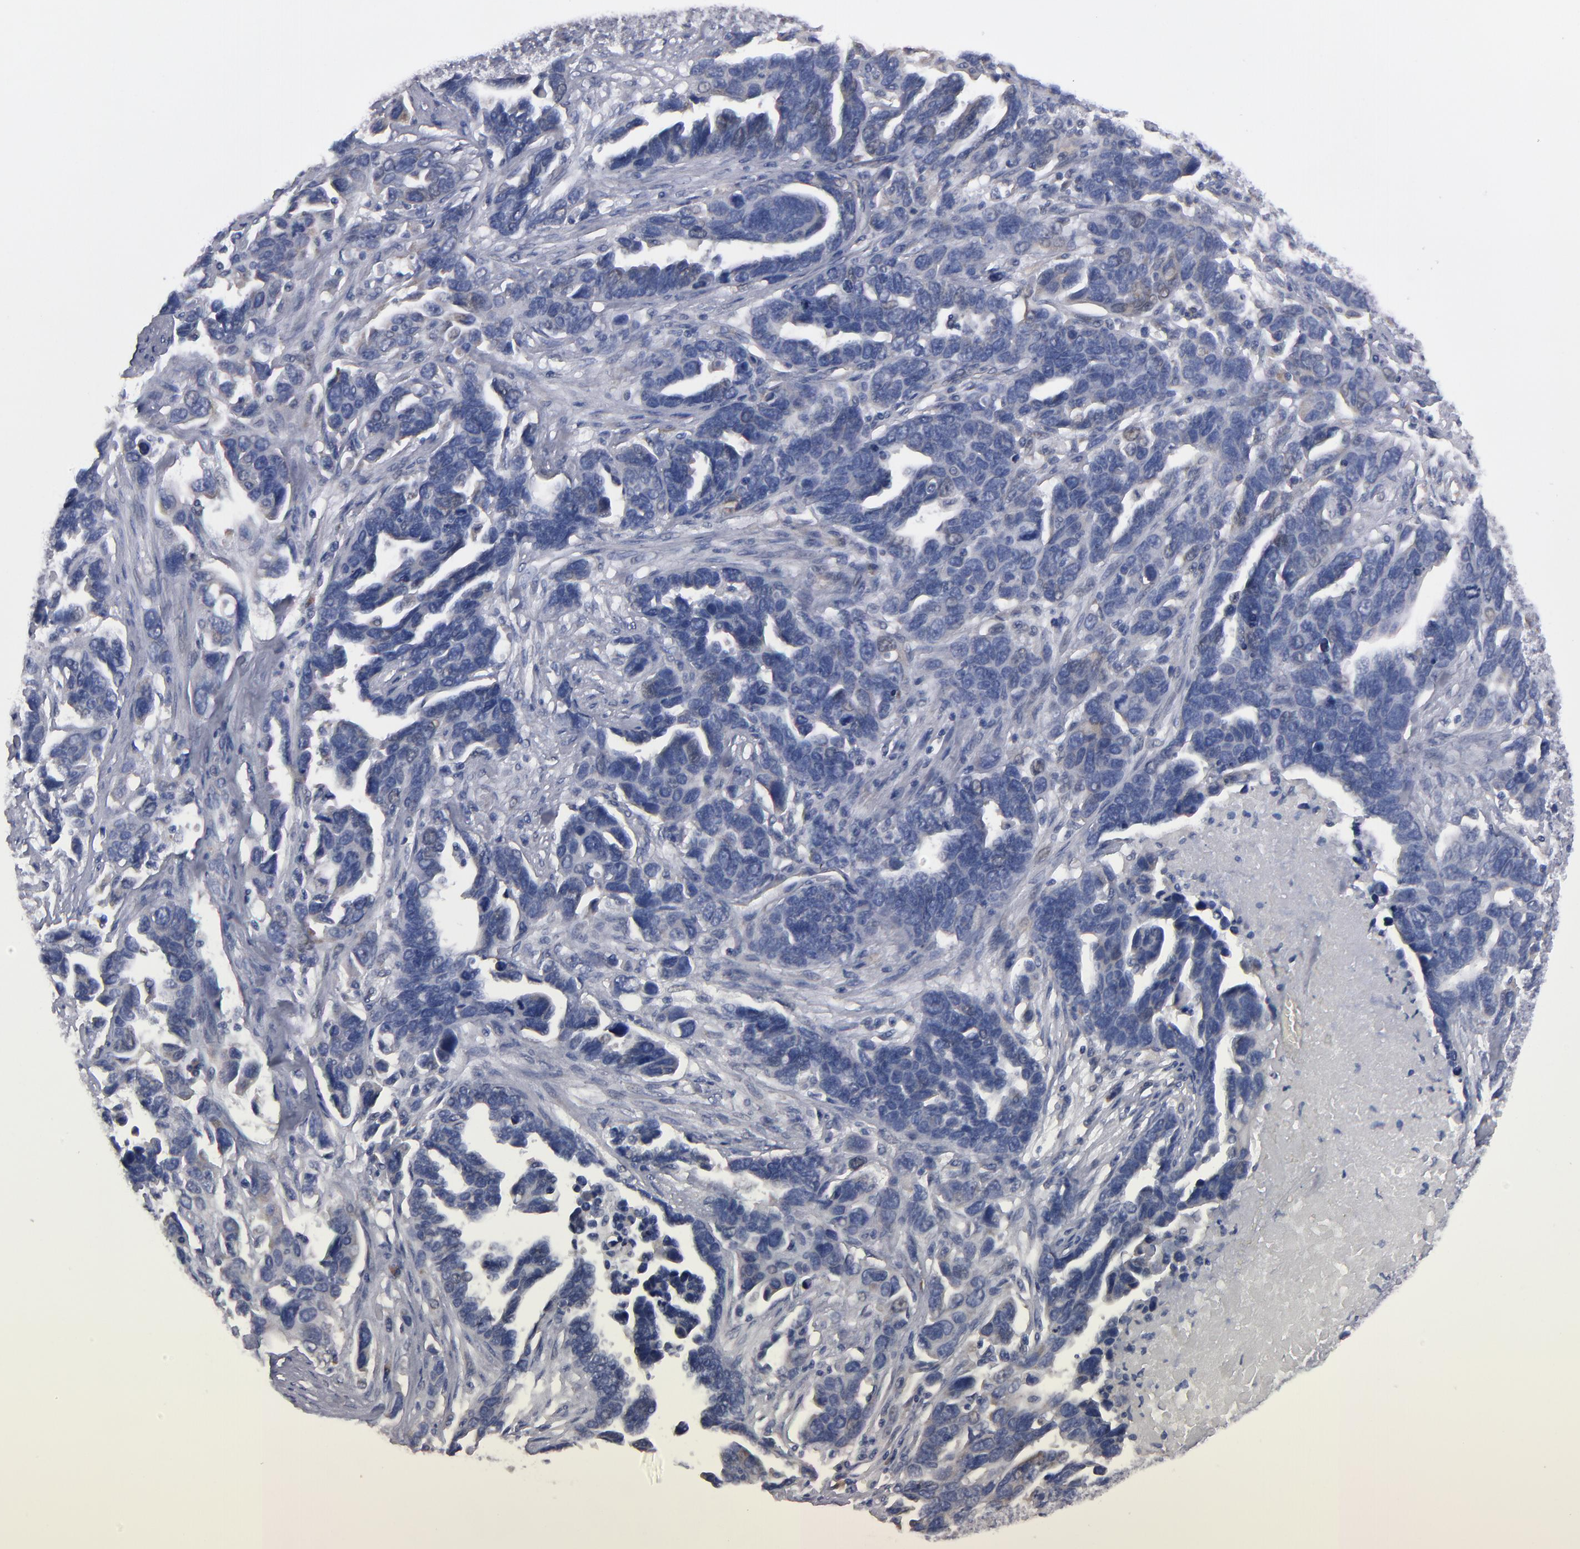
{"staining": {"intensity": "negative", "quantity": "none", "location": "none"}, "tissue": "ovarian cancer", "cell_type": "Tumor cells", "image_type": "cancer", "snomed": [{"axis": "morphology", "description": "Cystadenocarcinoma, serous, NOS"}, {"axis": "topography", "description": "Ovary"}], "caption": "Human serous cystadenocarcinoma (ovarian) stained for a protein using immunohistochemistry (IHC) displays no expression in tumor cells.", "gene": "CCDC80", "patient": {"sex": "female", "age": 54}}